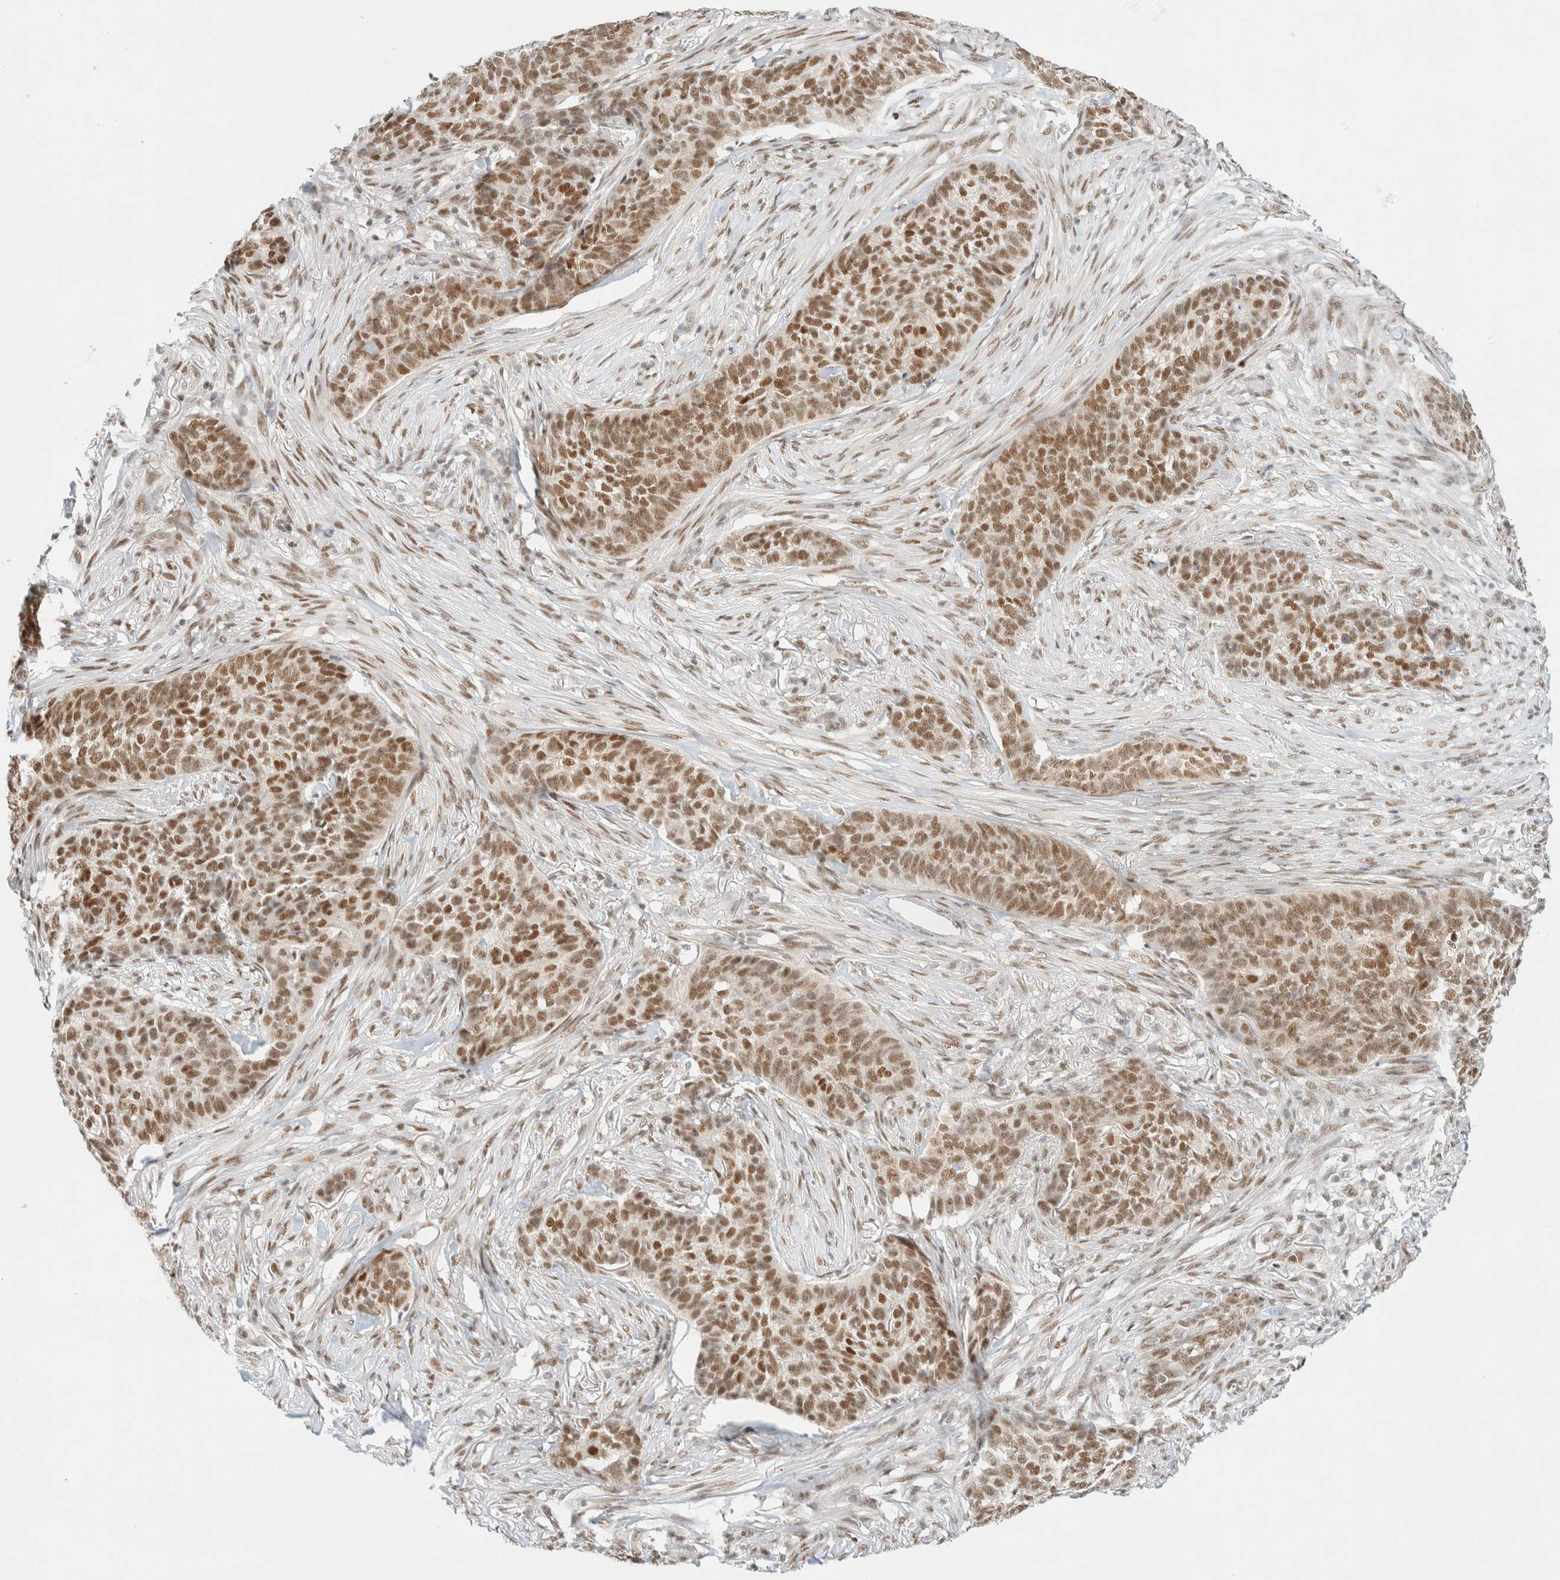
{"staining": {"intensity": "moderate", "quantity": ">75%", "location": "nuclear"}, "tissue": "skin cancer", "cell_type": "Tumor cells", "image_type": "cancer", "snomed": [{"axis": "morphology", "description": "Basal cell carcinoma"}, {"axis": "topography", "description": "Skin"}], "caption": "Tumor cells reveal medium levels of moderate nuclear expression in about >75% of cells in skin basal cell carcinoma.", "gene": "PYGO2", "patient": {"sex": "male", "age": 85}}